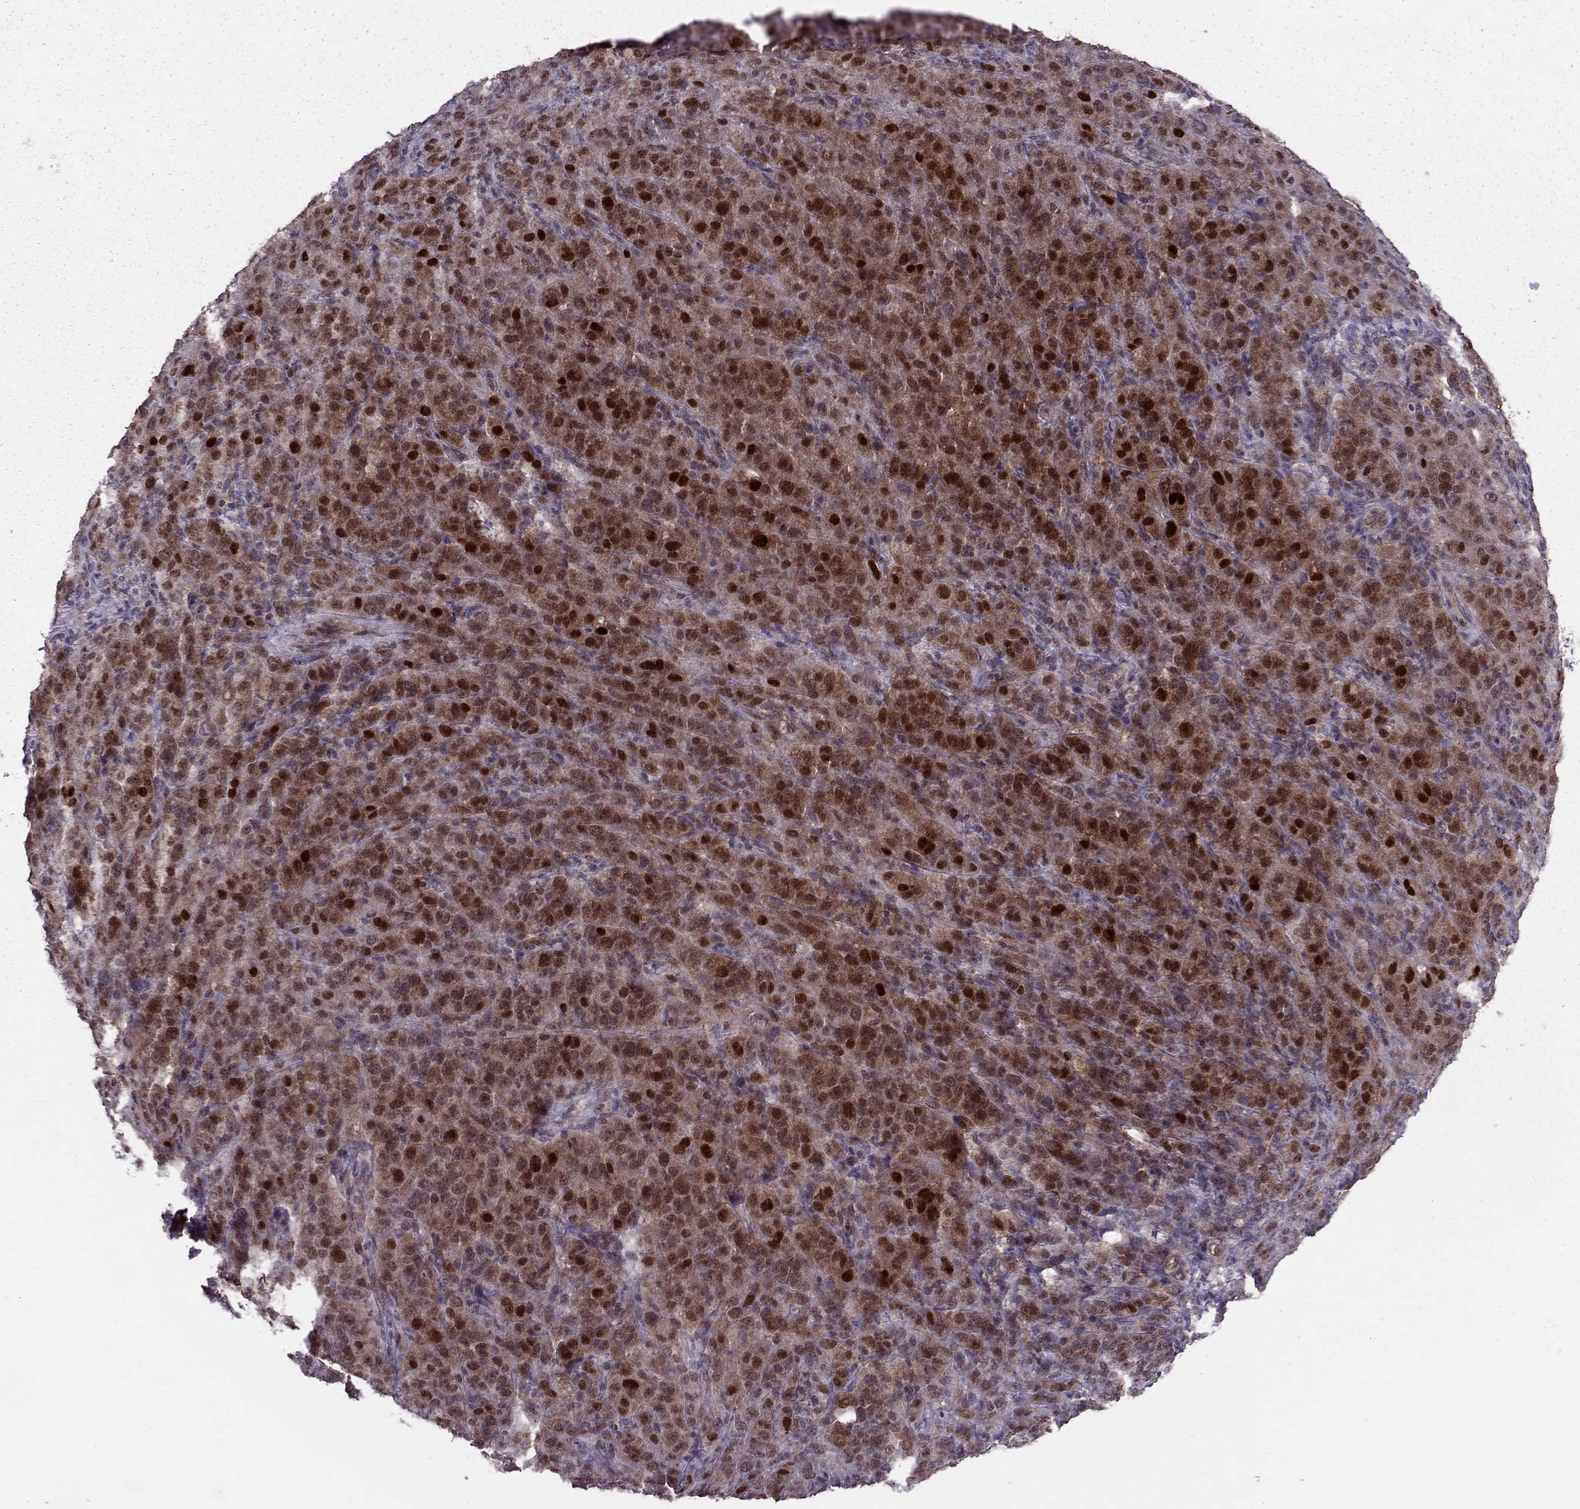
{"staining": {"intensity": "strong", "quantity": "25%-75%", "location": "nuclear"}, "tissue": "melanoma", "cell_type": "Tumor cells", "image_type": "cancer", "snomed": [{"axis": "morphology", "description": "Malignant melanoma, NOS"}, {"axis": "topography", "description": "Skin"}], "caption": "DAB (3,3'-diaminobenzidine) immunohistochemical staining of human malignant melanoma displays strong nuclear protein expression in about 25%-75% of tumor cells.", "gene": "CDK4", "patient": {"sex": "female", "age": 87}}